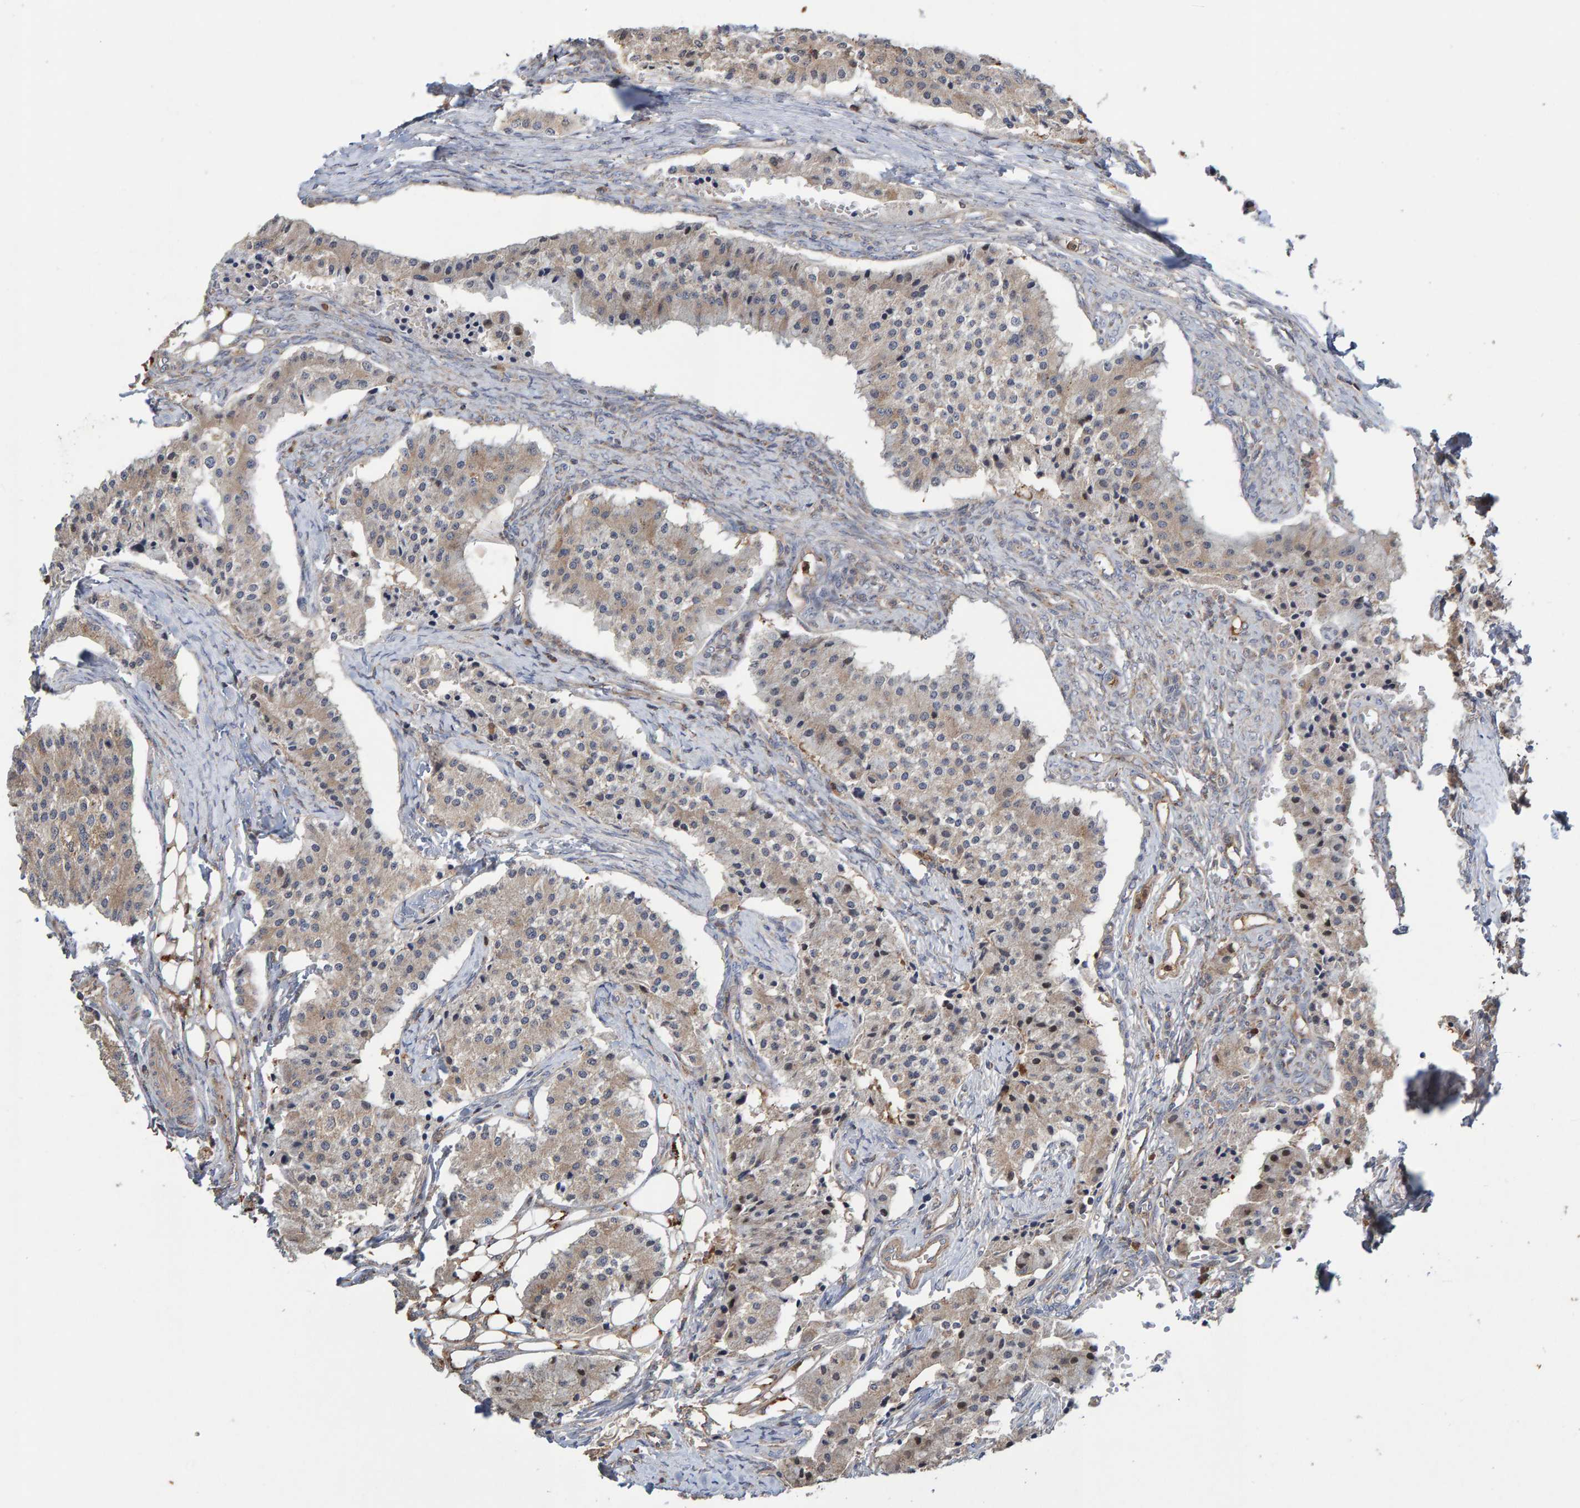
{"staining": {"intensity": "weak", "quantity": "<25%", "location": "cytoplasmic/membranous"}, "tissue": "carcinoid", "cell_type": "Tumor cells", "image_type": "cancer", "snomed": [{"axis": "morphology", "description": "Carcinoid, malignant, NOS"}, {"axis": "topography", "description": "Colon"}], "caption": "DAB (3,3'-diaminobenzidine) immunohistochemical staining of human carcinoid reveals no significant positivity in tumor cells.", "gene": "KIAA0753", "patient": {"sex": "female", "age": 52}}